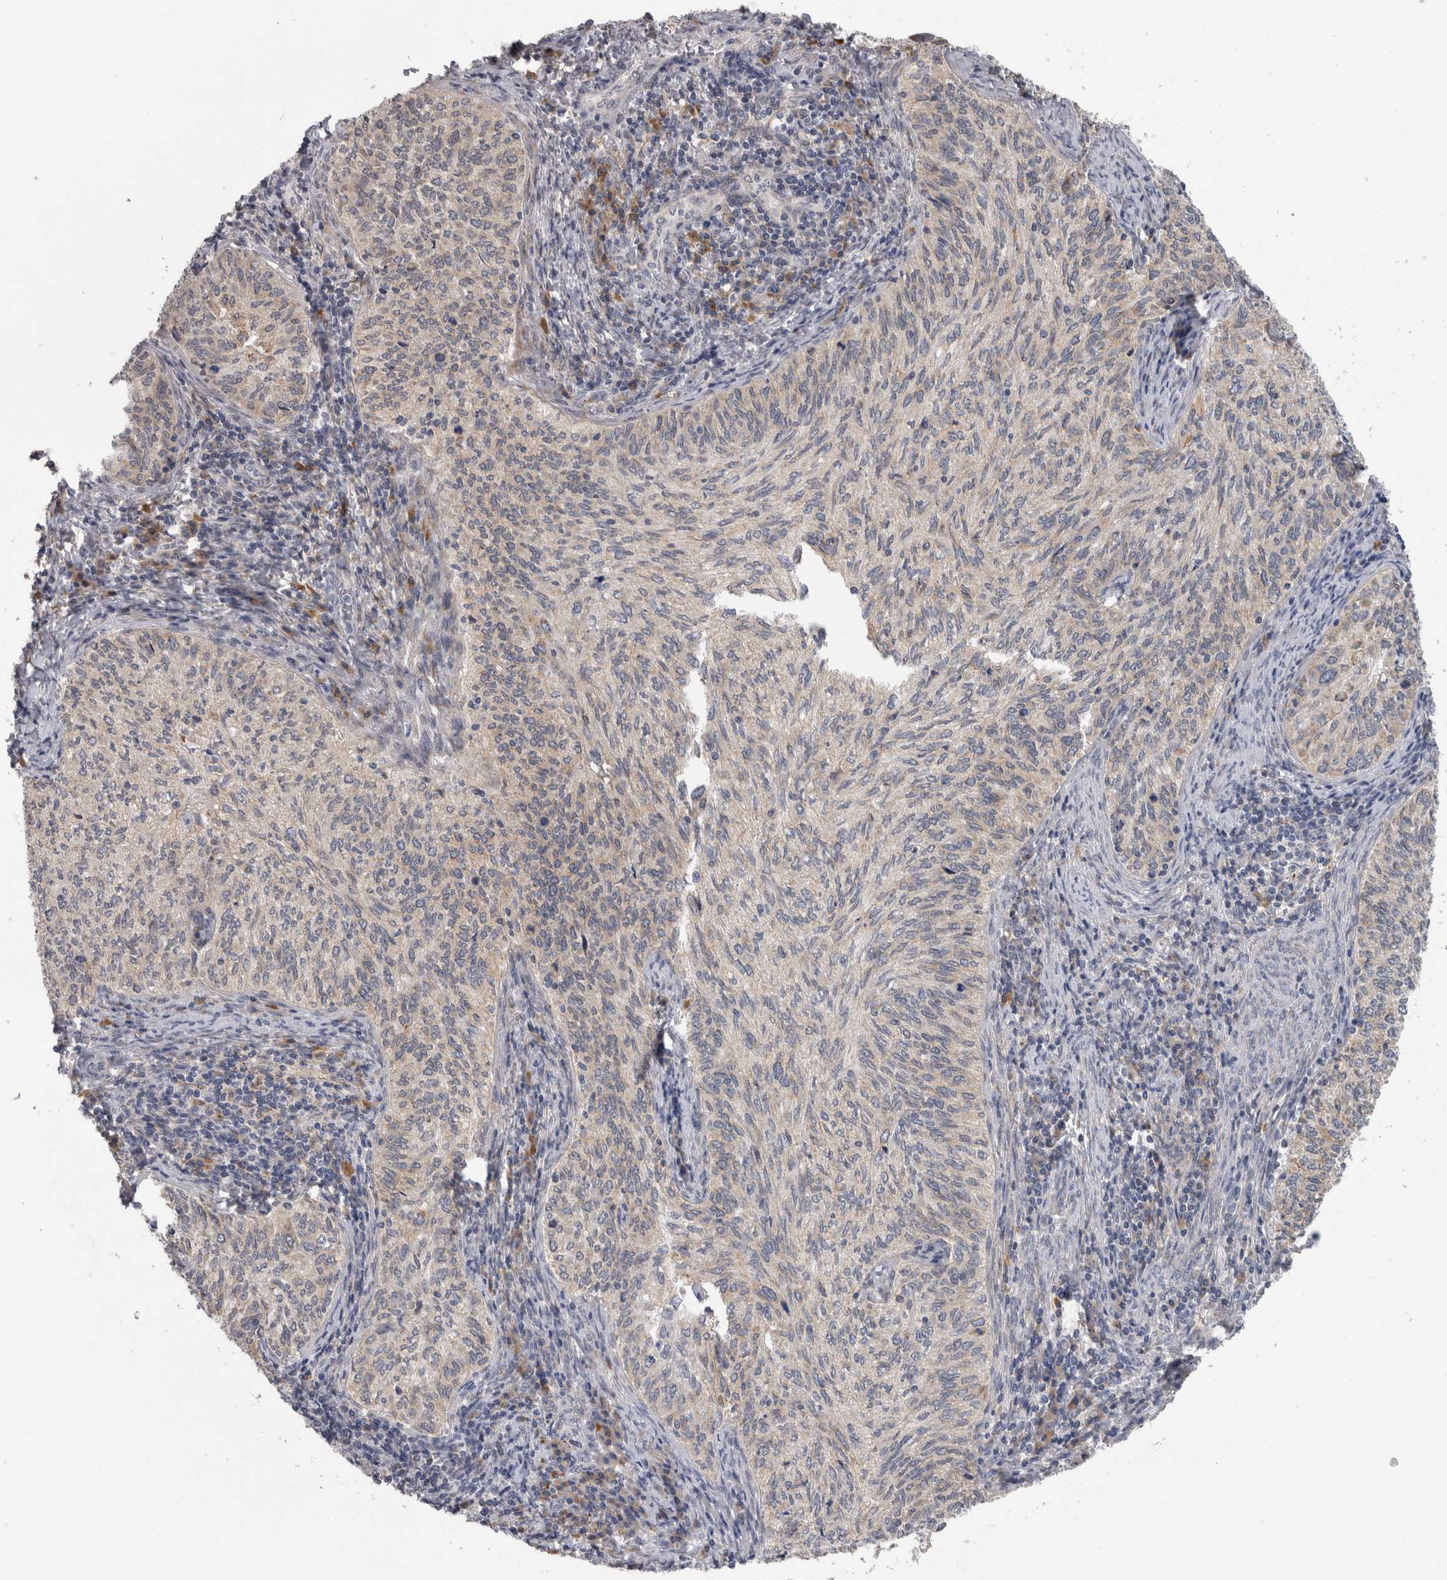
{"staining": {"intensity": "weak", "quantity": "<25%", "location": "cytoplasmic/membranous"}, "tissue": "cervical cancer", "cell_type": "Tumor cells", "image_type": "cancer", "snomed": [{"axis": "morphology", "description": "Squamous cell carcinoma, NOS"}, {"axis": "topography", "description": "Cervix"}], "caption": "An IHC photomicrograph of cervical cancer is shown. There is no staining in tumor cells of cervical cancer.", "gene": "TMEM242", "patient": {"sex": "female", "age": 30}}